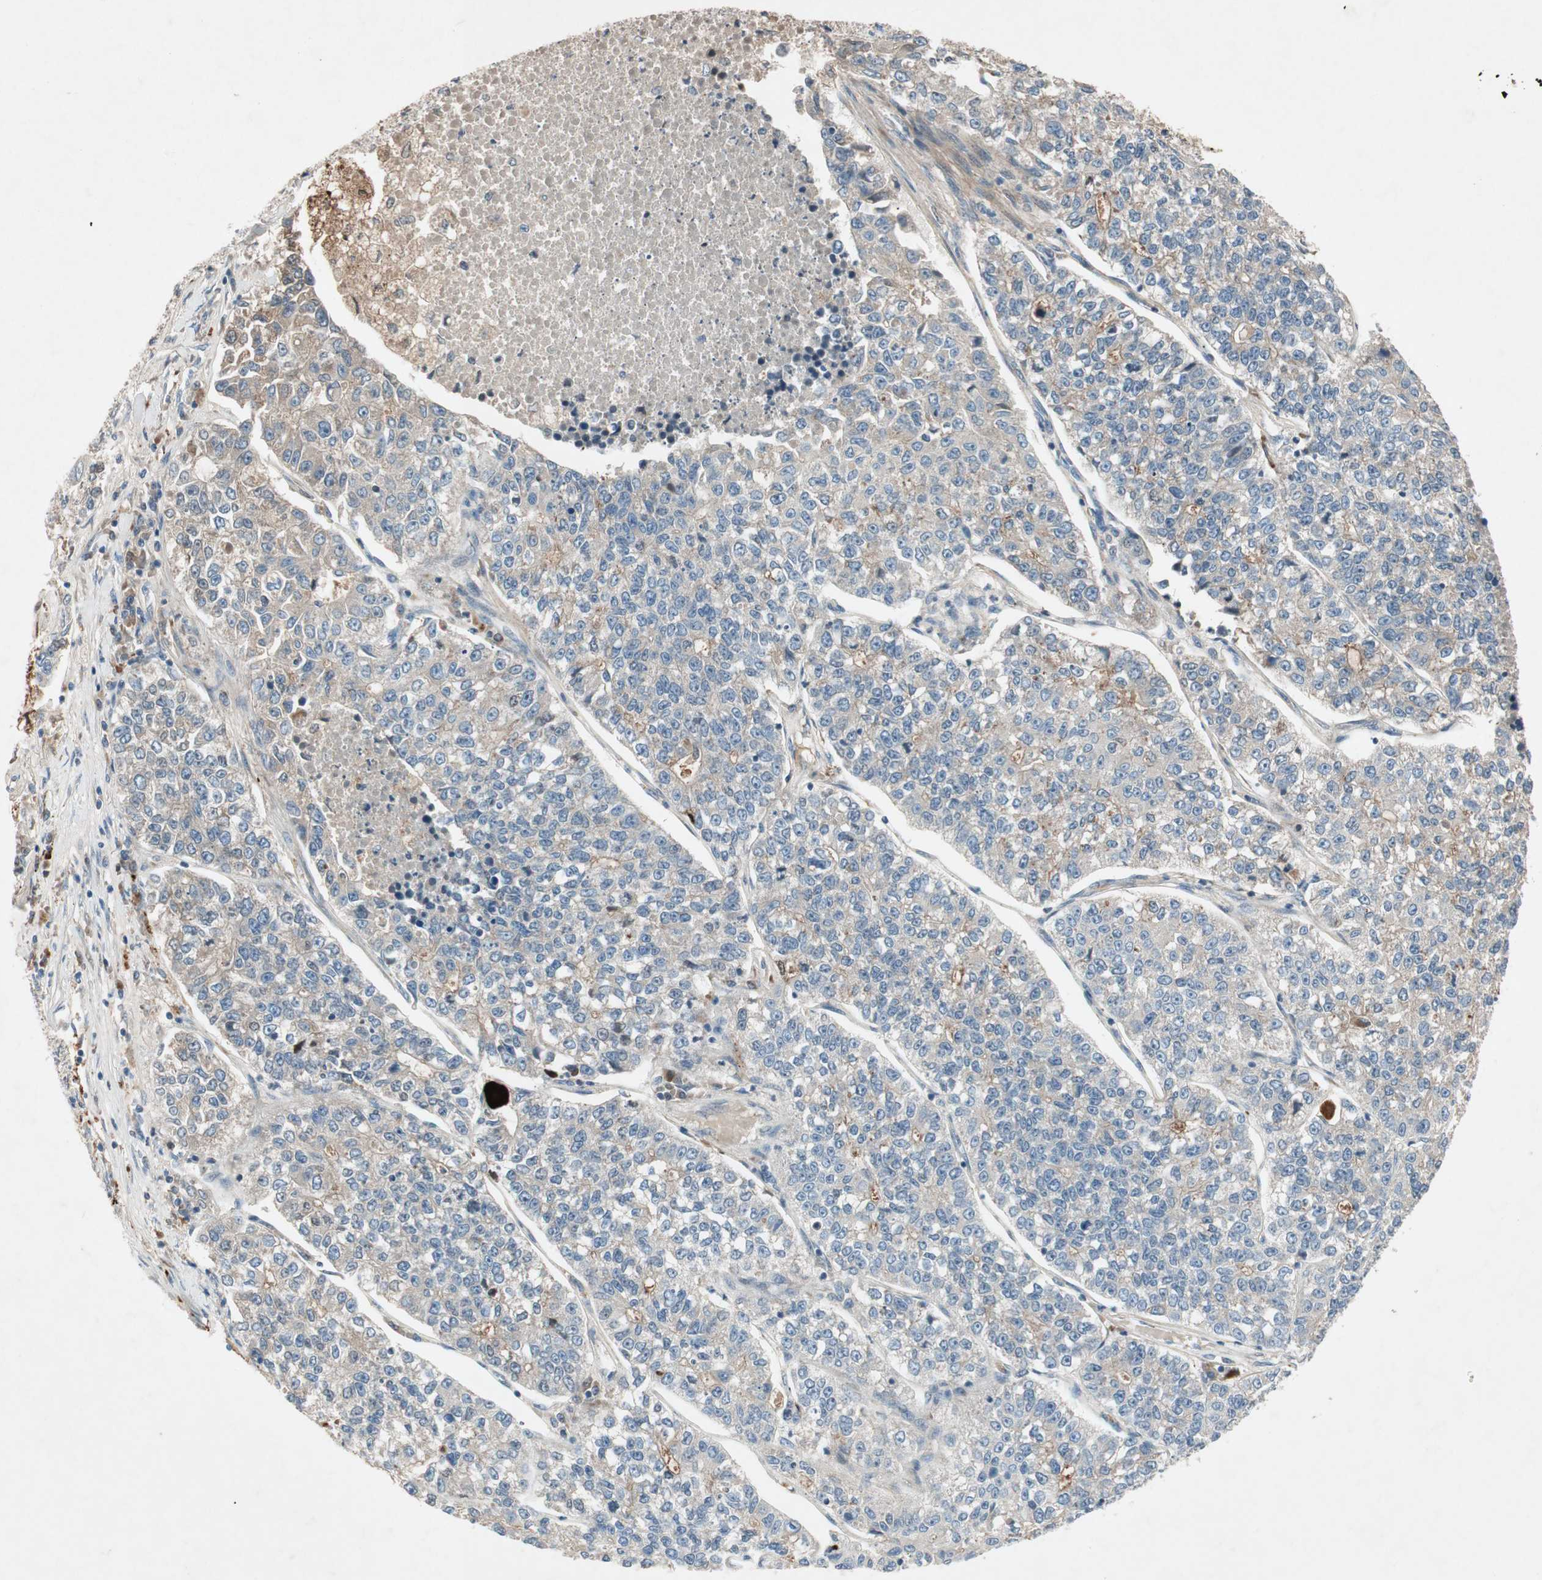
{"staining": {"intensity": "weak", "quantity": "25%-75%", "location": "cytoplasmic/membranous"}, "tissue": "lung cancer", "cell_type": "Tumor cells", "image_type": "cancer", "snomed": [{"axis": "morphology", "description": "Adenocarcinoma, NOS"}, {"axis": "topography", "description": "Lung"}], "caption": "IHC micrograph of neoplastic tissue: lung cancer stained using immunohistochemistry (IHC) displays low levels of weak protein expression localized specifically in the cytoplasmic/membranous of tumor cells, appearing as a cytoplasmic/membranous brown color.", "gene": "APOO", "patient": {"sex": "male", "age": 49}}